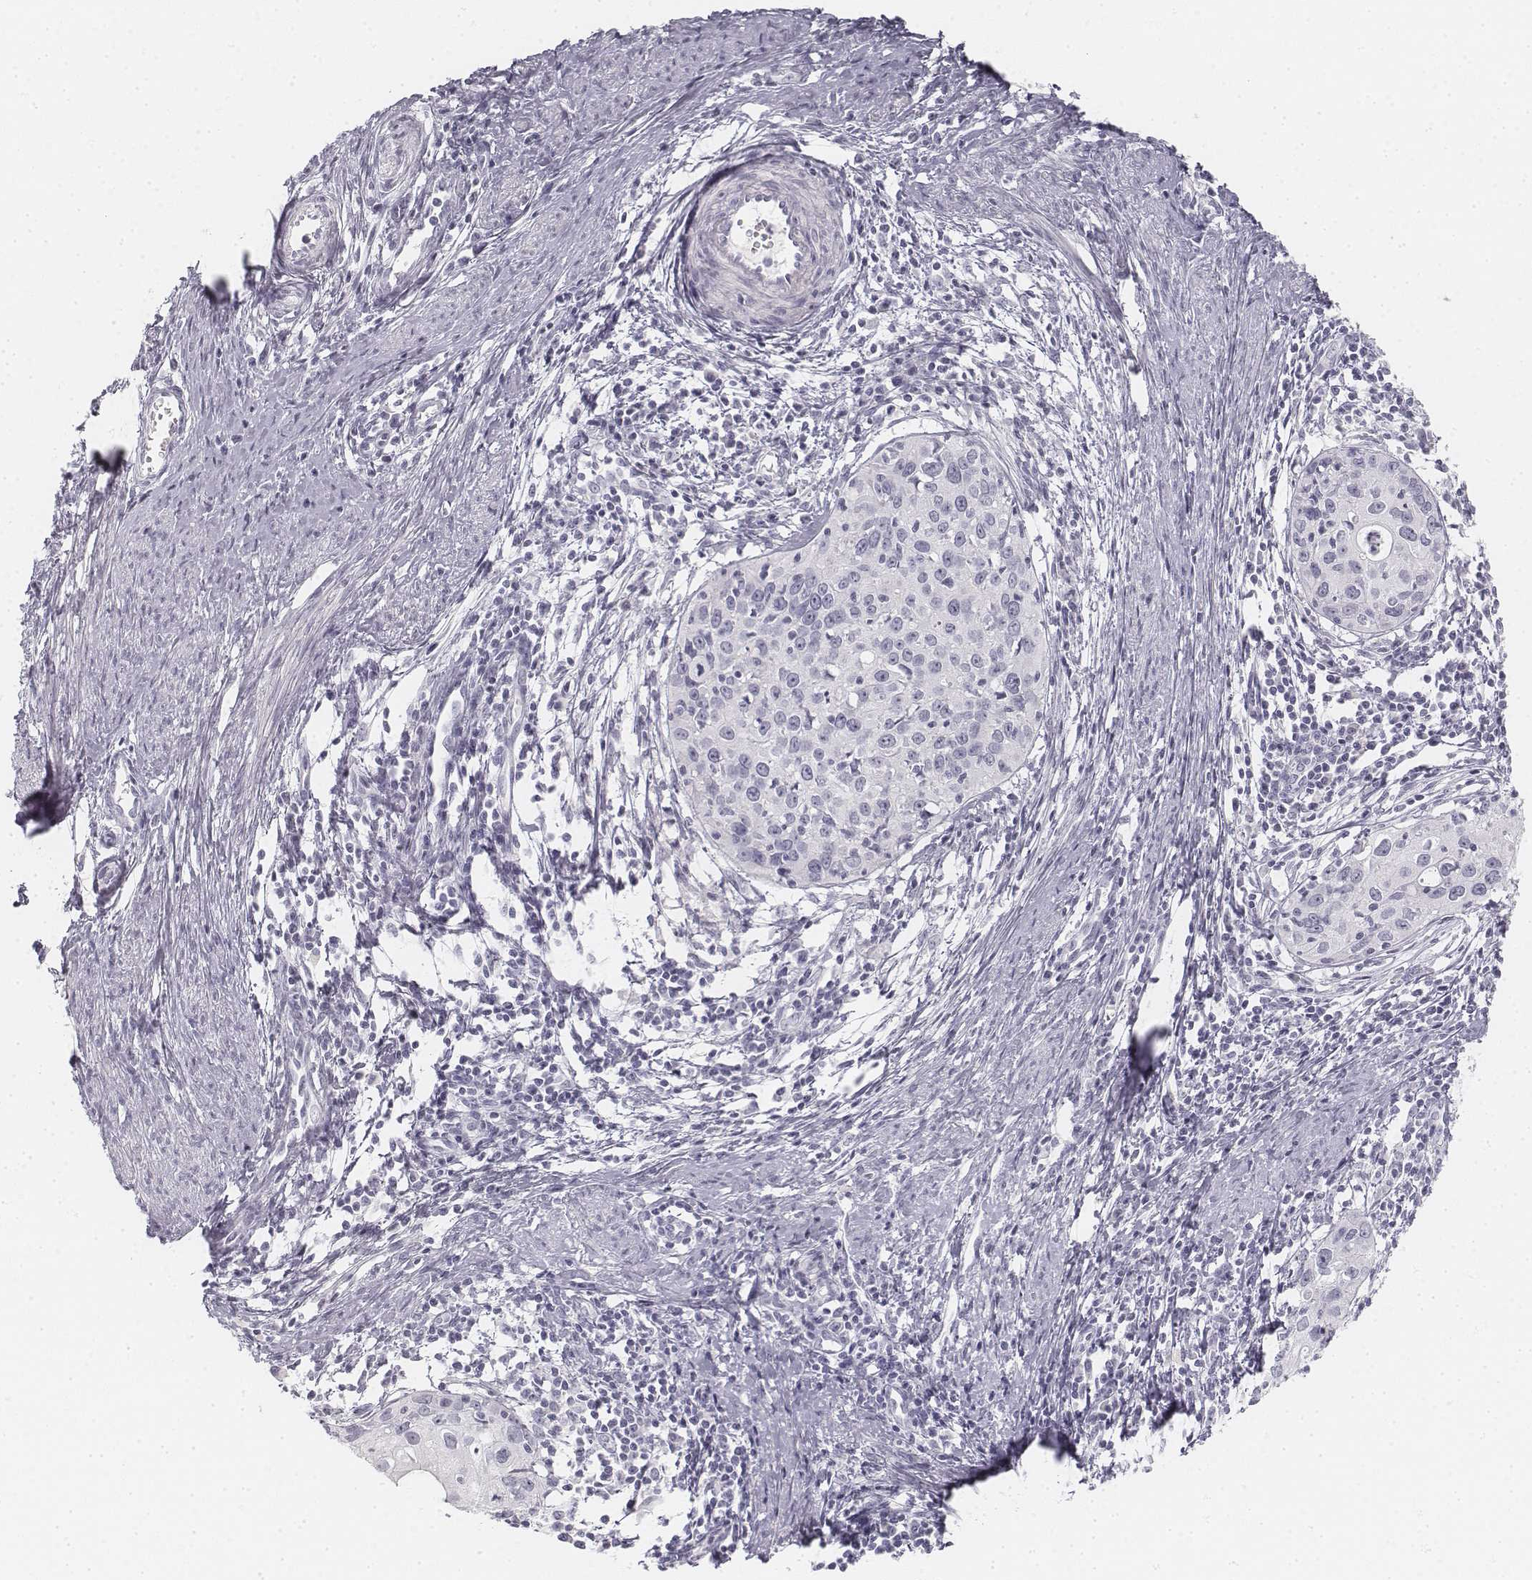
{"staining": {"intensity": "negative", "quantity": "none", "location": "none"}, "tissue": "cervical cancer", "cell_type": "Tumor cells", "image_type": "cancer", "snomed": [{"axis": "morphology", "description": "Squamous cell carcinoma, NOS"}, {"axis": "topography", "description": "Cervix"}], "caption": "Immunohistochemical staining of cervical squamous cell carcinoma displays no significant expression in tumor cells.", "gene": "KRT25", "patient": {"sex": "female", "age": 40}}